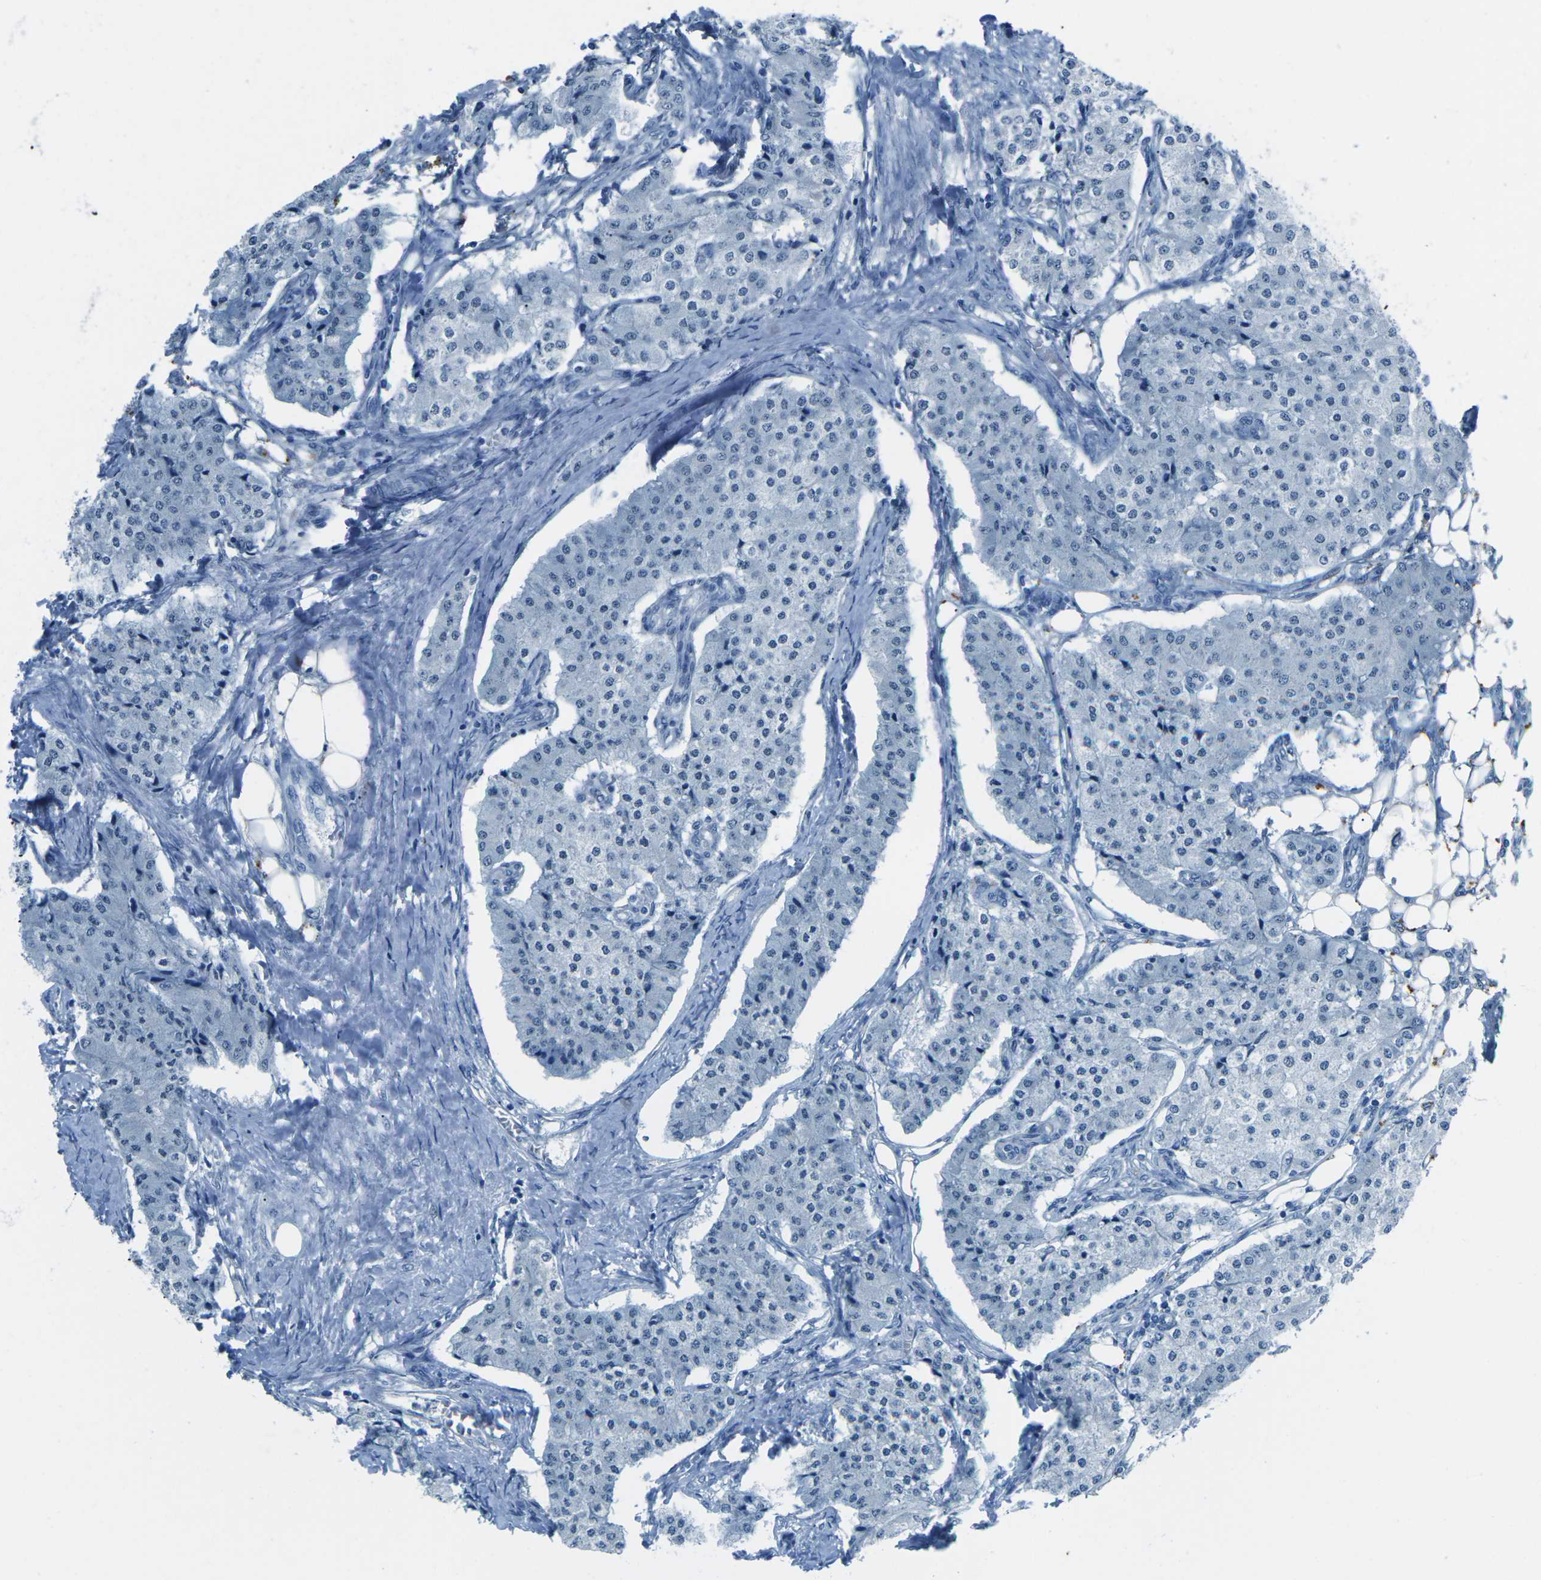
{"staining": {"intensity": "negative", "quantity": "none", "location": "none"}, "tissue": "carcinoid", "cell_type": "Tumor cells", "image_type": "cancer", "snomed": [{"axis": "morphology", "description": "Carcinoid, malignant, NOS"}, {"axis": "topography", "description": "Colon"}], "caption": "Micrograph shows no significant protein staining in tumor cells of carcinoid (malignant). (DAB IHC with hematoxylin counter stain).", "gene": "MYH8", "patient": {"sex": "female", "age": 52}}